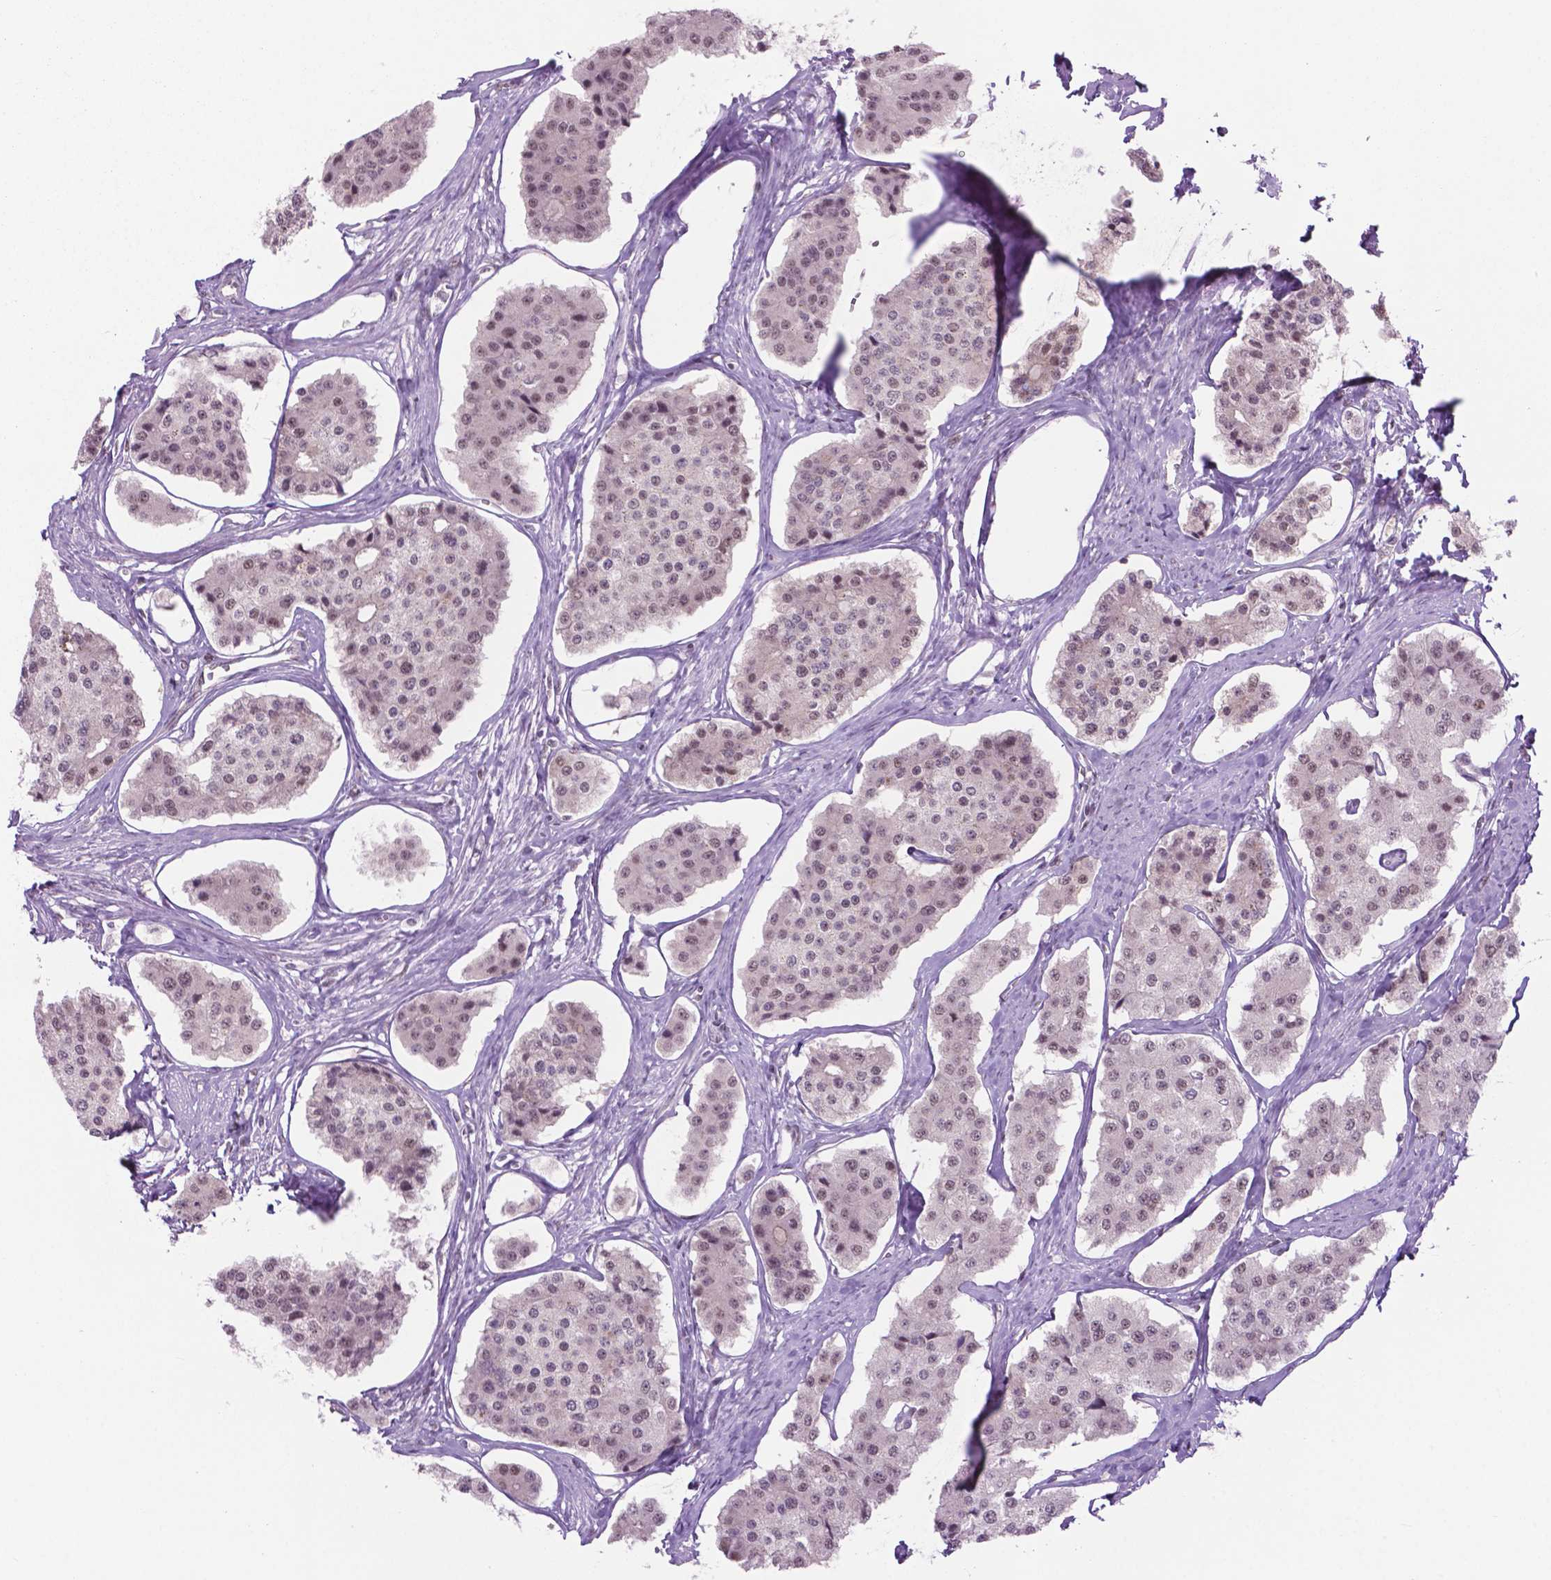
{"staining": {"intensity": "weak", "quantity": ">75%", "location": "nuclear"}, "tissue": "carcinoid", "cell_type": "Tumor cells", "image_type": "cancer", "snomed": [{"axis": "morphology", "description": "Carcinoid, malignant, NOS"}, {"axis": "topography", "description": "Small intestine"}], "caption": "This image shows immunohistochemistry (IHC) staining of human carcinoid (malignant), with low weak nuclear positivity in approximately >75% of tumor cells.", "gene": "PHAX", "patient": {"sex": "female", "age": 65}}